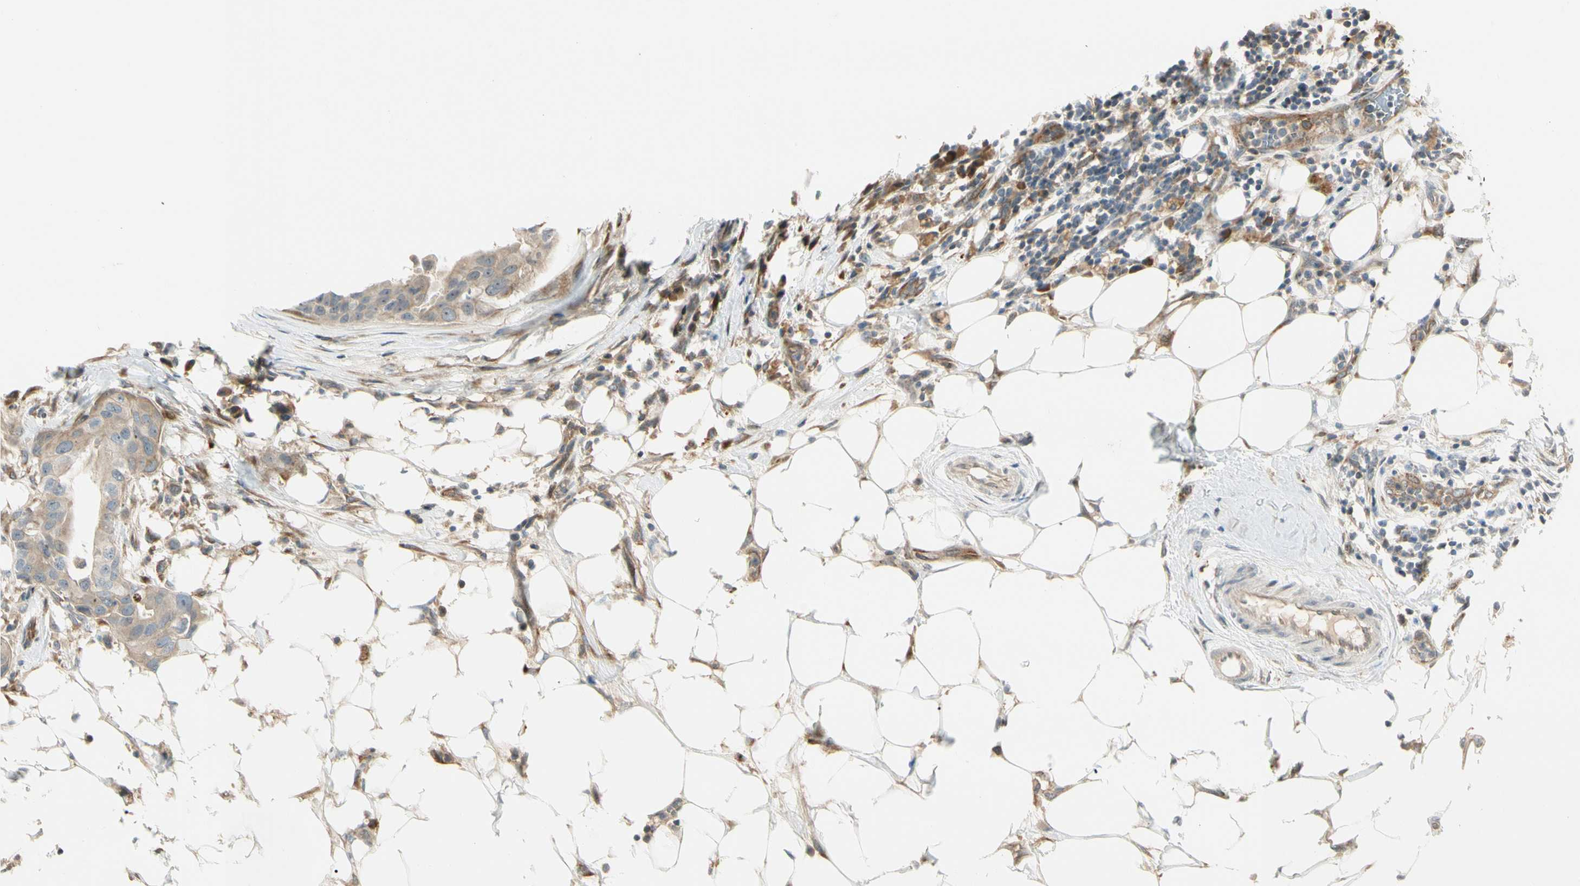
{"staining": {"intensity": "weak", "quantity": "25%-75%", "location": "cytoplasmic/membranous"}, "tissue": "breast cancer", "cell_type": "Tumor cells", "image_type": "cancer", "snomed": [{"axis": "morphology", "description": "Duct carcinoma"}, {"axis": "topography", "description": "Breast"}], "caption": "Immunohistochemical staining of breast cancer (intraductal carcinoma) shows weak cytoplasmic/membranous protein positivity in approximately 25%-75% of tumor cells. Ihc stains the protein in brown and the nuclei are stained blue.", "gene": "FNDC3B", "patient": {"sex": "female", "age": 40}}